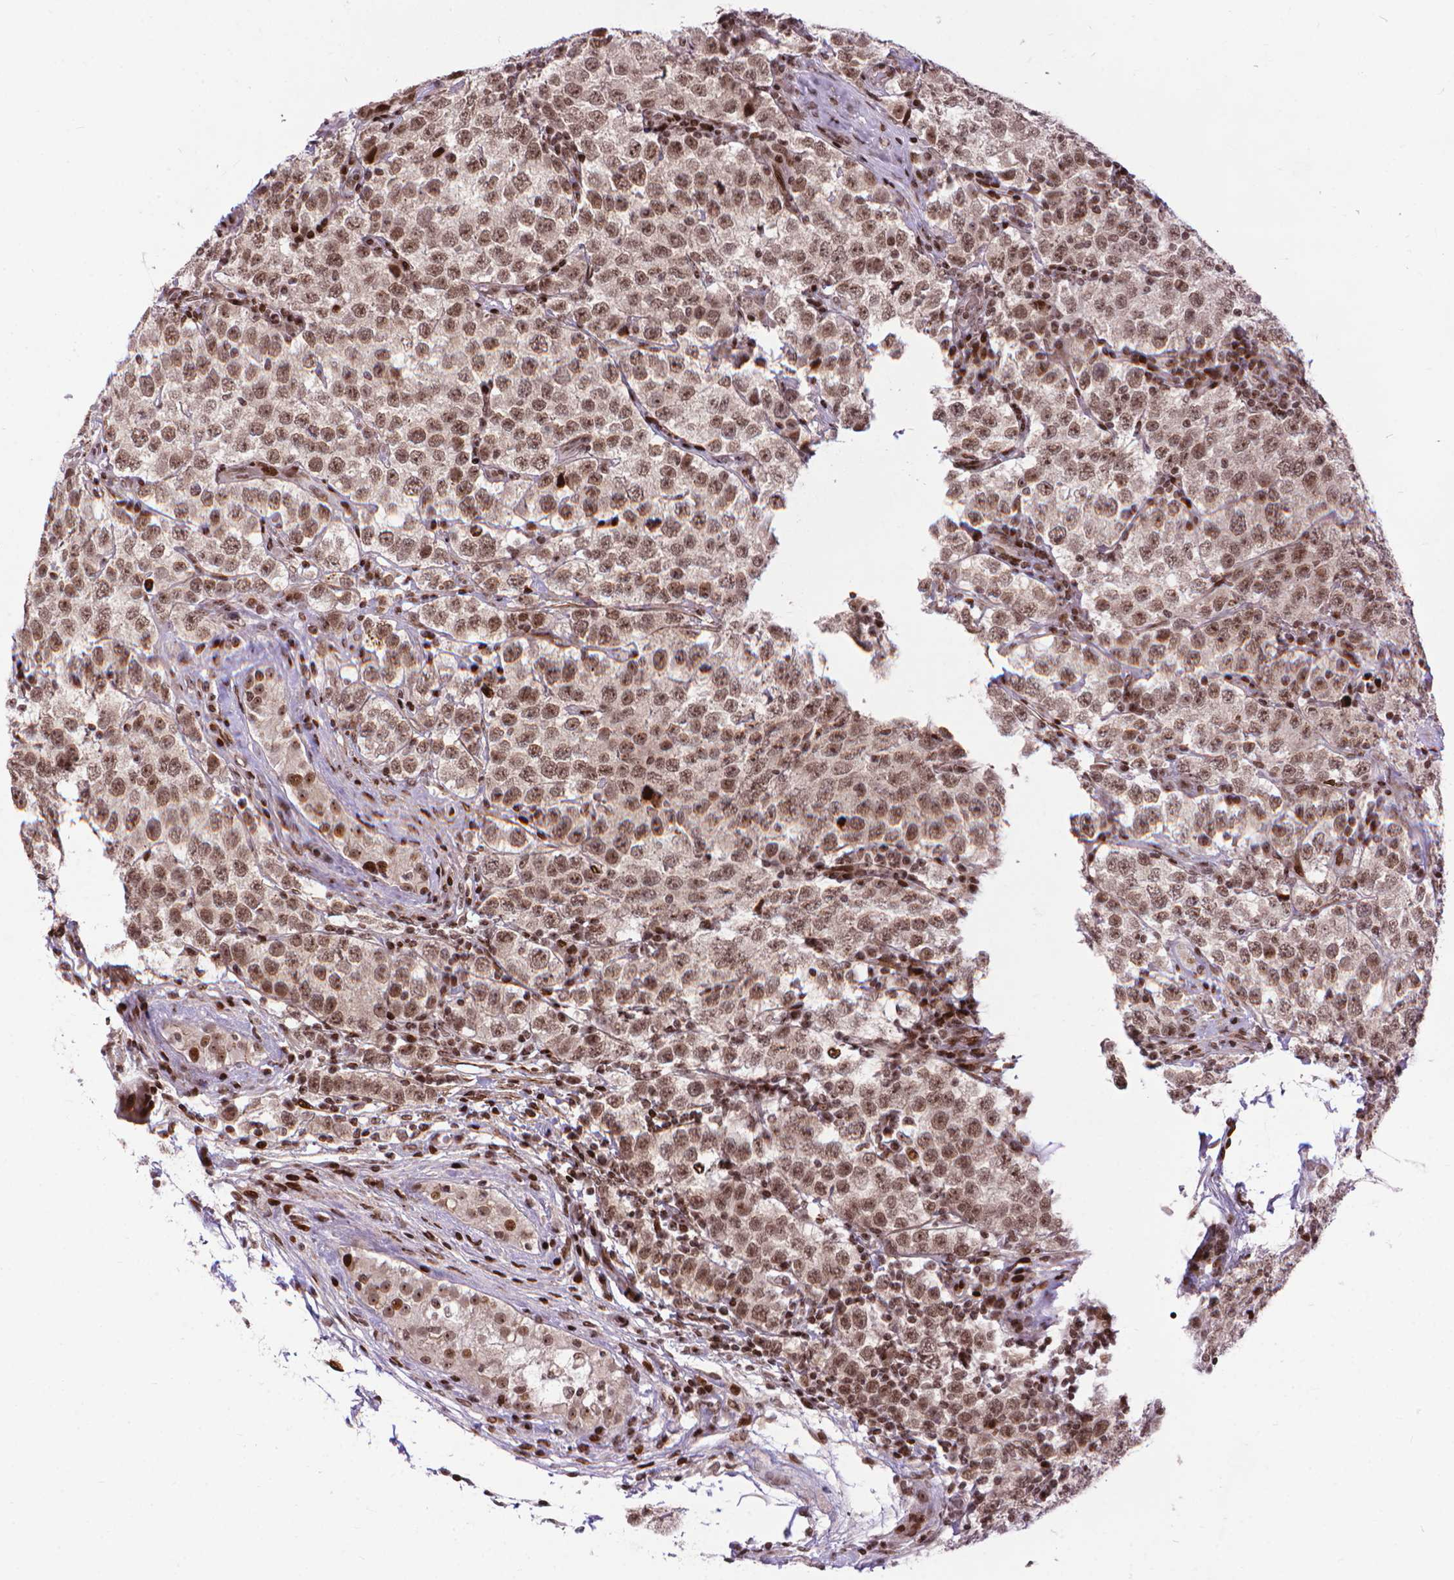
{"staining": {"intensity": "weak", "quantity": ">75%", "location": "nuclear"}, "tissue": "testis cancer", "cell_type": "Tumor cells", "image_type": "cancer", "snomed": [{"axis": "morphology", "description": "Seminoma, NOS"}, {"axis": "topography", "description": "Testis"}], "caption": "This histopathology image shows testis cancer stained with immunohistochemistry to label a protein in brown. The nuclear of tumor cells show weak positivity for the protein. Nuclei are counter-stained blue.", "gene": "AMER1", "patient": {"sex": "male", "age": 34}}